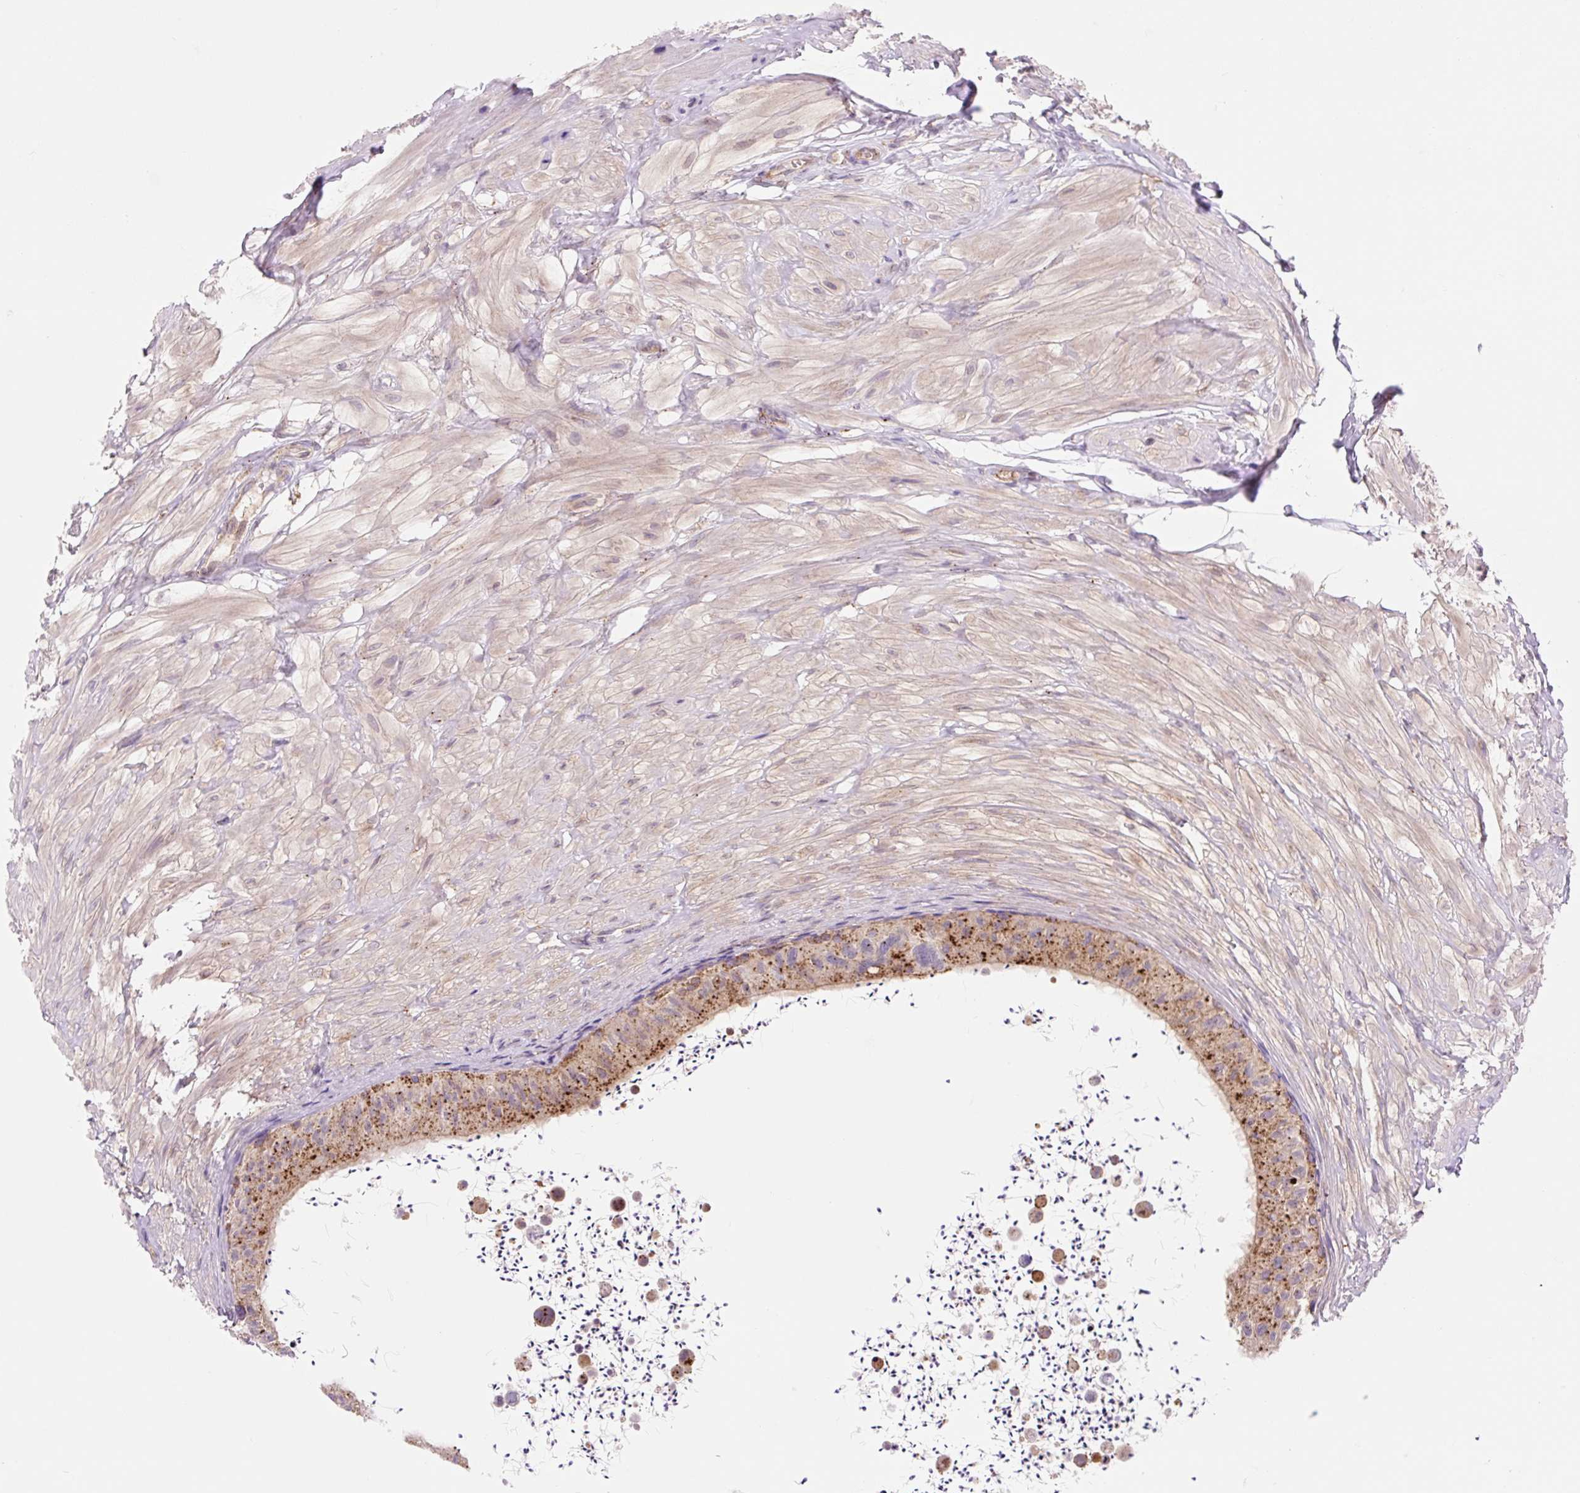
{"staining": {"intensity": "strong", "quantity": ">75%", "location": "cytoplasmic/membranous"}, "tissue": "epididymis", "cell_type": "Glandular cells", "image_type": "normal", "snomed": [{"axis": "morphology", "description": "Normal tissue, NOS"}, {"axis": "topography", "description": "Epididymis"}, {"axis": "topography", "description": "Peripheral nerve tissue"}], "caption": "Immunohistochemical staining of benign human epididymis exhibits >75% levels of strong cytoplasmic/membranous protein positivity in approximately >75% of glandular cells.", "gene": "VPS4A", "patient": {"sex": "male", "age": 32}}